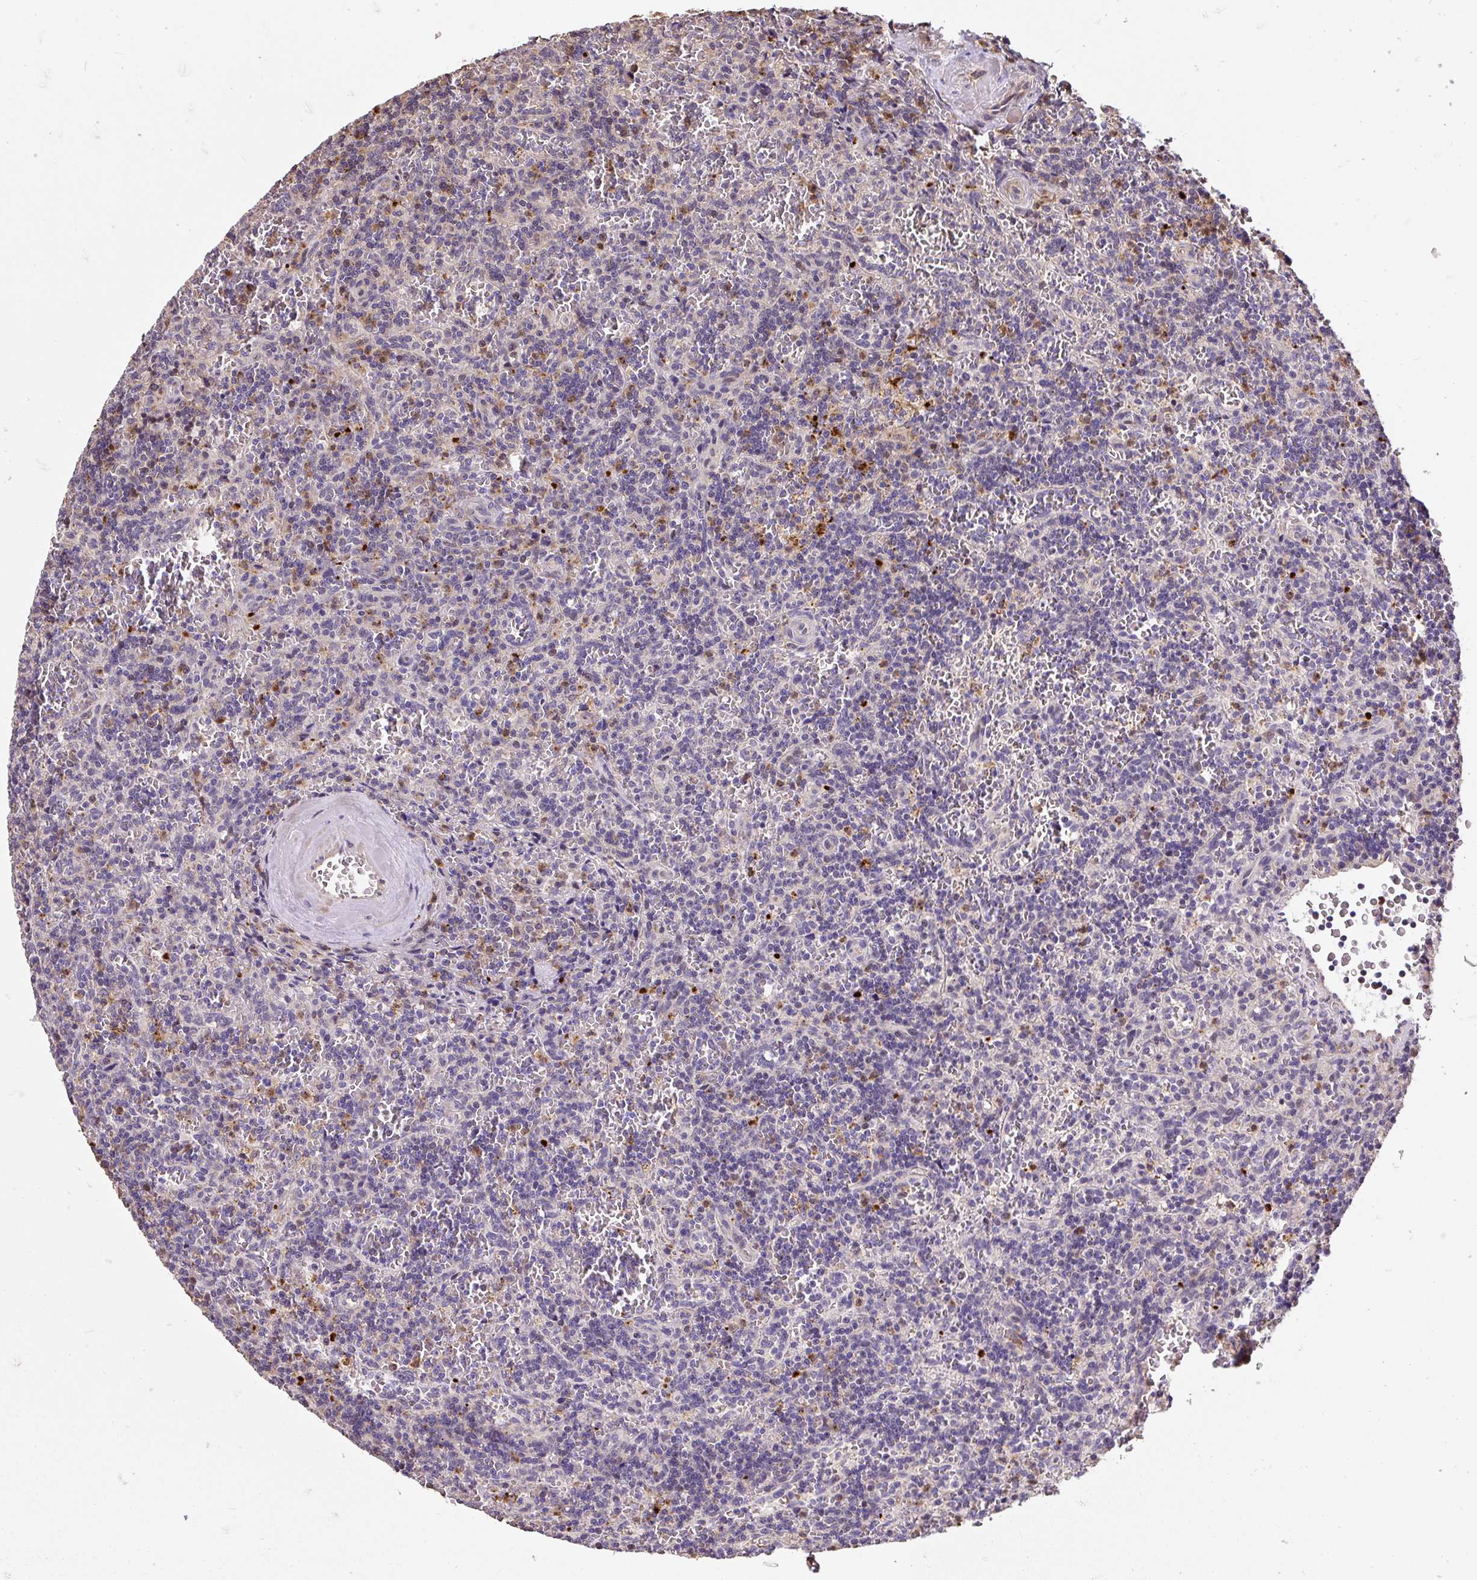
{"staining": {"intensity": "negative", "quantity": "none", "location": "none"}, "tissue": "lymphoma", "cell_type": "Tumor cells", "image_type": "cancer", "snomed": [{"axis": "morphology", "description": "Malignant lymphoma, non-Hodgkin's type, Low grade"}, {"axis": "topography", "description": "Spleen"}], "caption": "Tumor cells are negative for protein expression in human malignant lymphoma, non-Hodgkin's type (low-grade).", "gene": "PUS7L", "patient": {"sex": "male", "age": 73}}